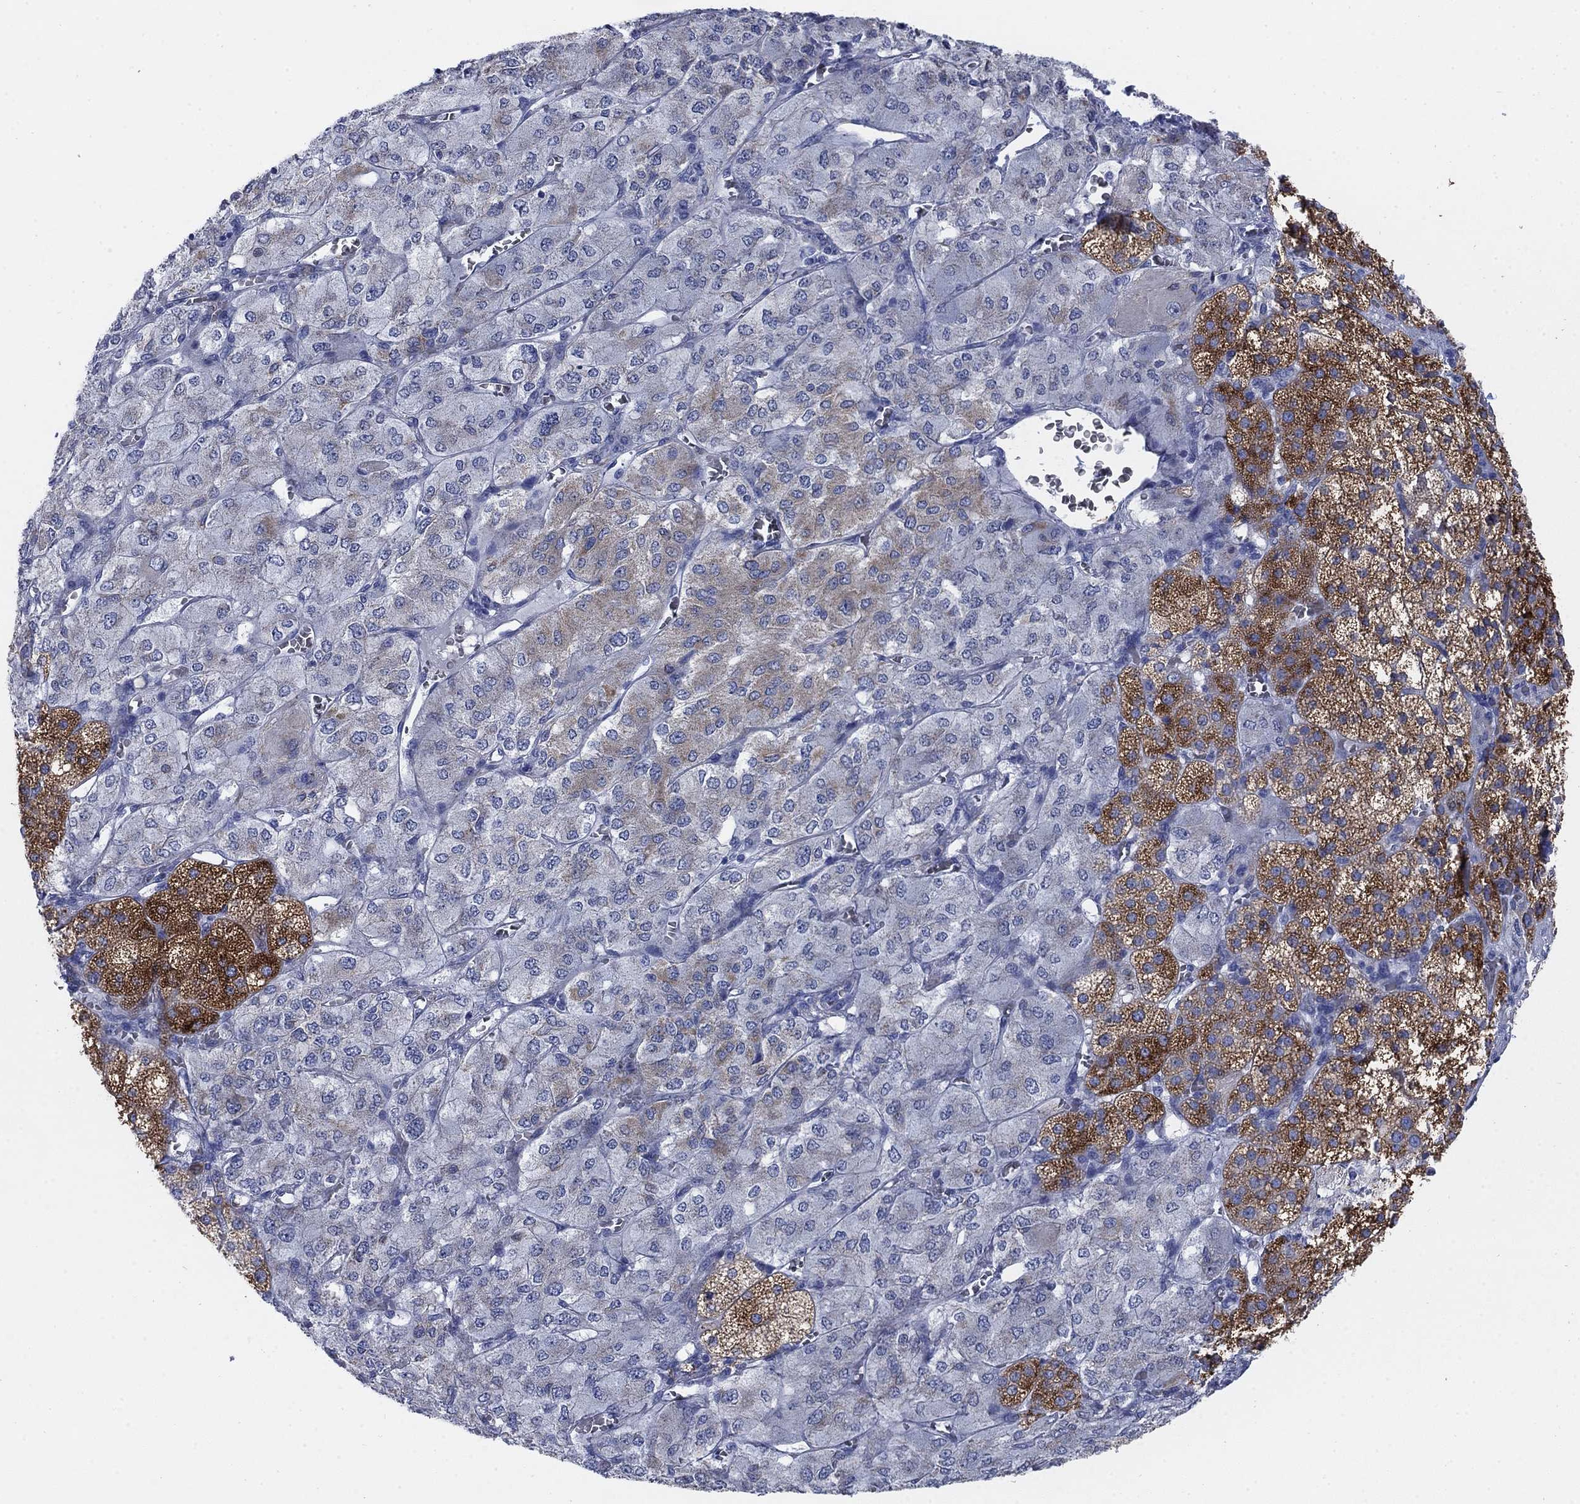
{"staining": {"intensity": "strong", "quantity": "25%-75%", "location": "cytoplasmic/membranous"}, "tissue": "adrenal gland", "cell_type": "Glandular cells", "image_type": "normal", "snomed": [{"axis": "morphology", "description": "Normal tissue, NOS"}, {"axis": "topography", "description": "Adrenal gland"}], "caption": "High-power microscopy captured an IHC image of unremarkable adrenal gland, revealing strong cytoplasmic/membranous expression in approximately 25%-75% of glandular cells.", "gene": "SCCPDH", "patient": {"sex": "female", "age": 60}}